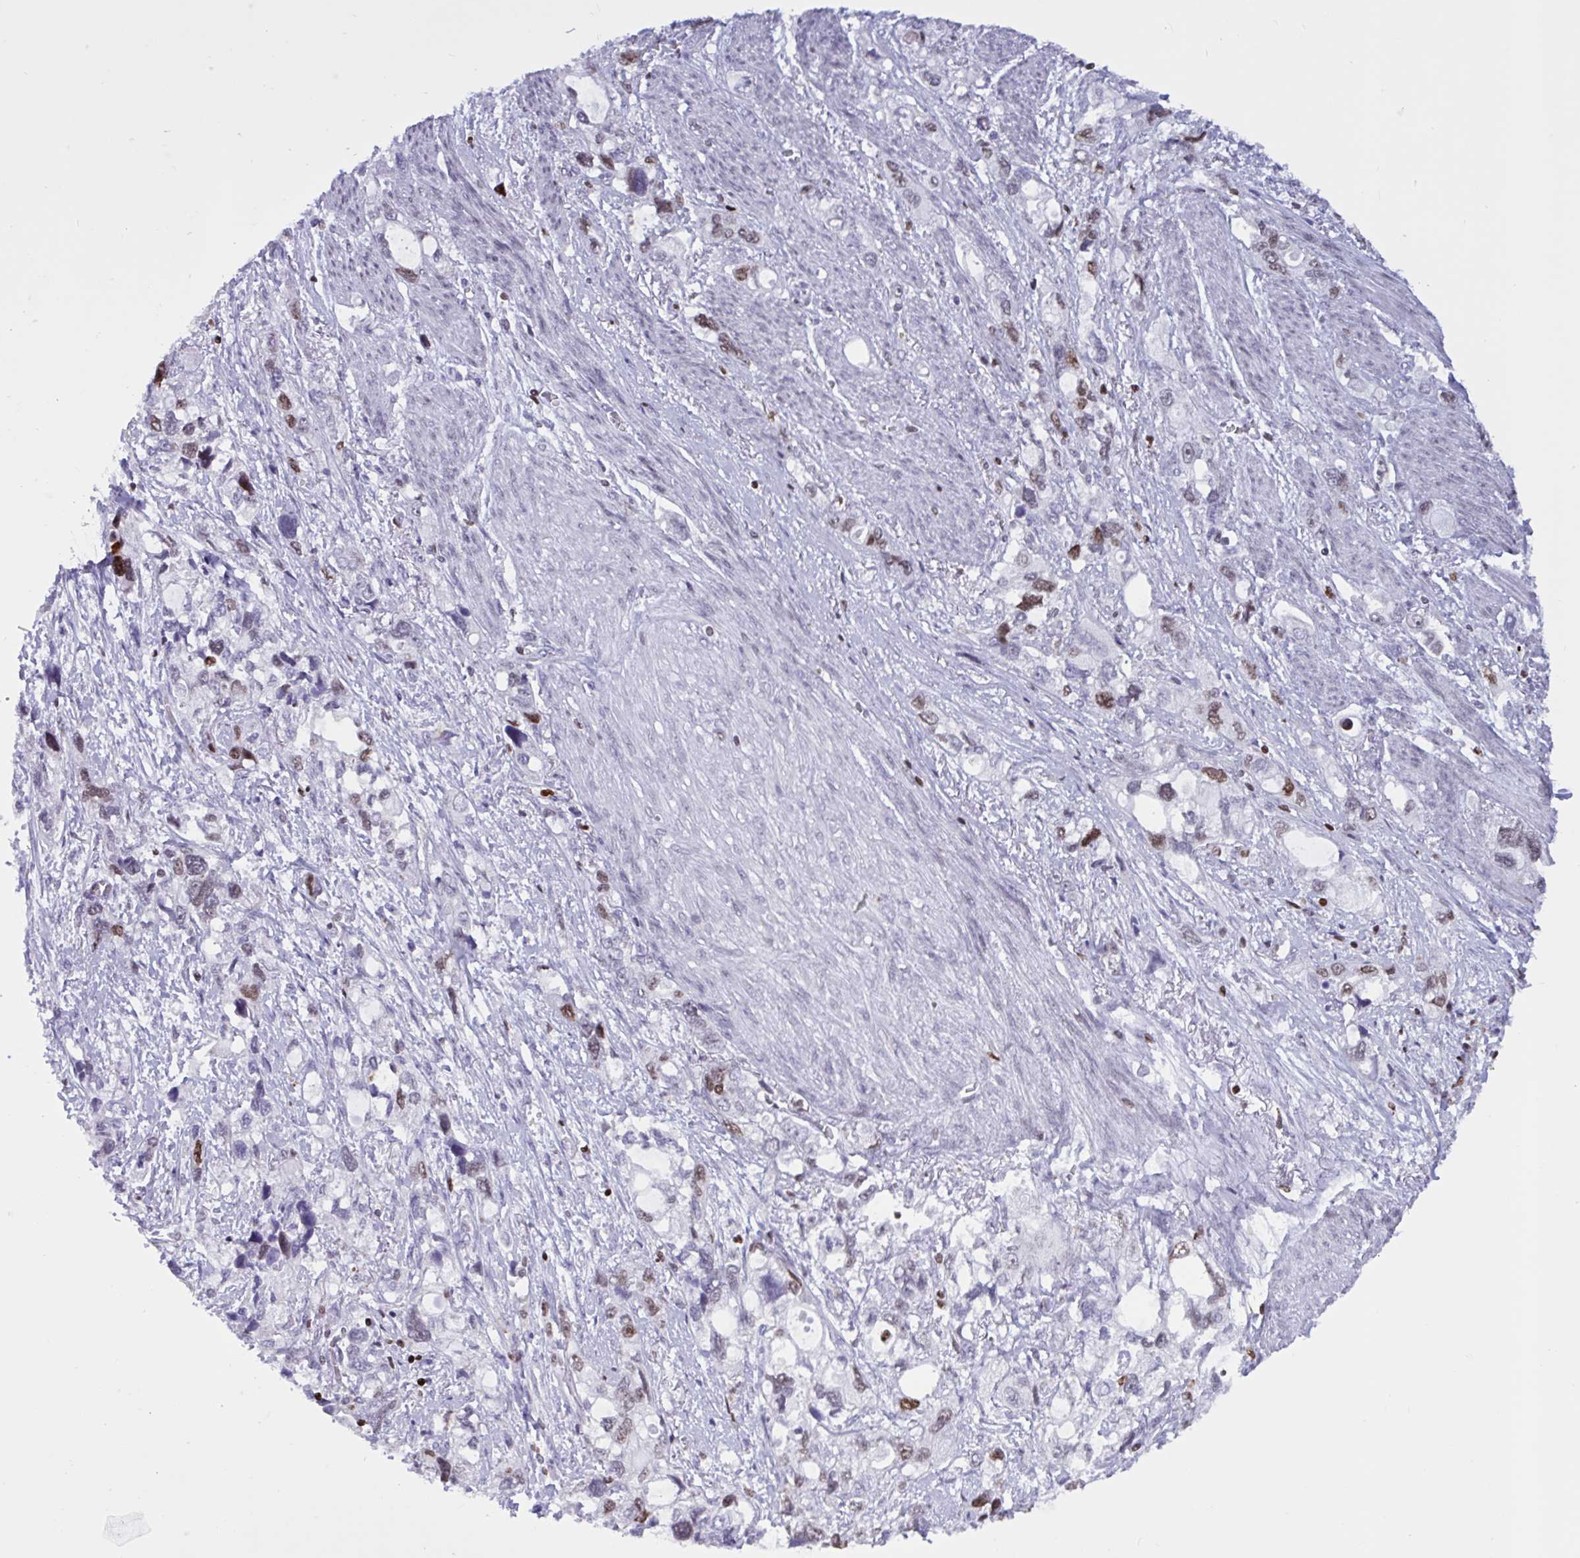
{"staining": {"intensity": "moderate", "quantity": "25%-75%", "location": "nuclear"}, "tissue": "stomach cancer", "cell_type": "Tumor cells", "image_type": "cancer", "snomed": [{"axis": "morphology", "description": "Adenocarcinoma, NOS"}, {"axis": "topography", "description": "Stomach, upper"}], "caption": "IHC of stomach cancer (adenocarcinoma) reveals medium levels of moderate nuclear positivity in about 25%-75% of tumor cells.", "gene": "HMGB2", "patient": {"sex": "female", "age": 81}}